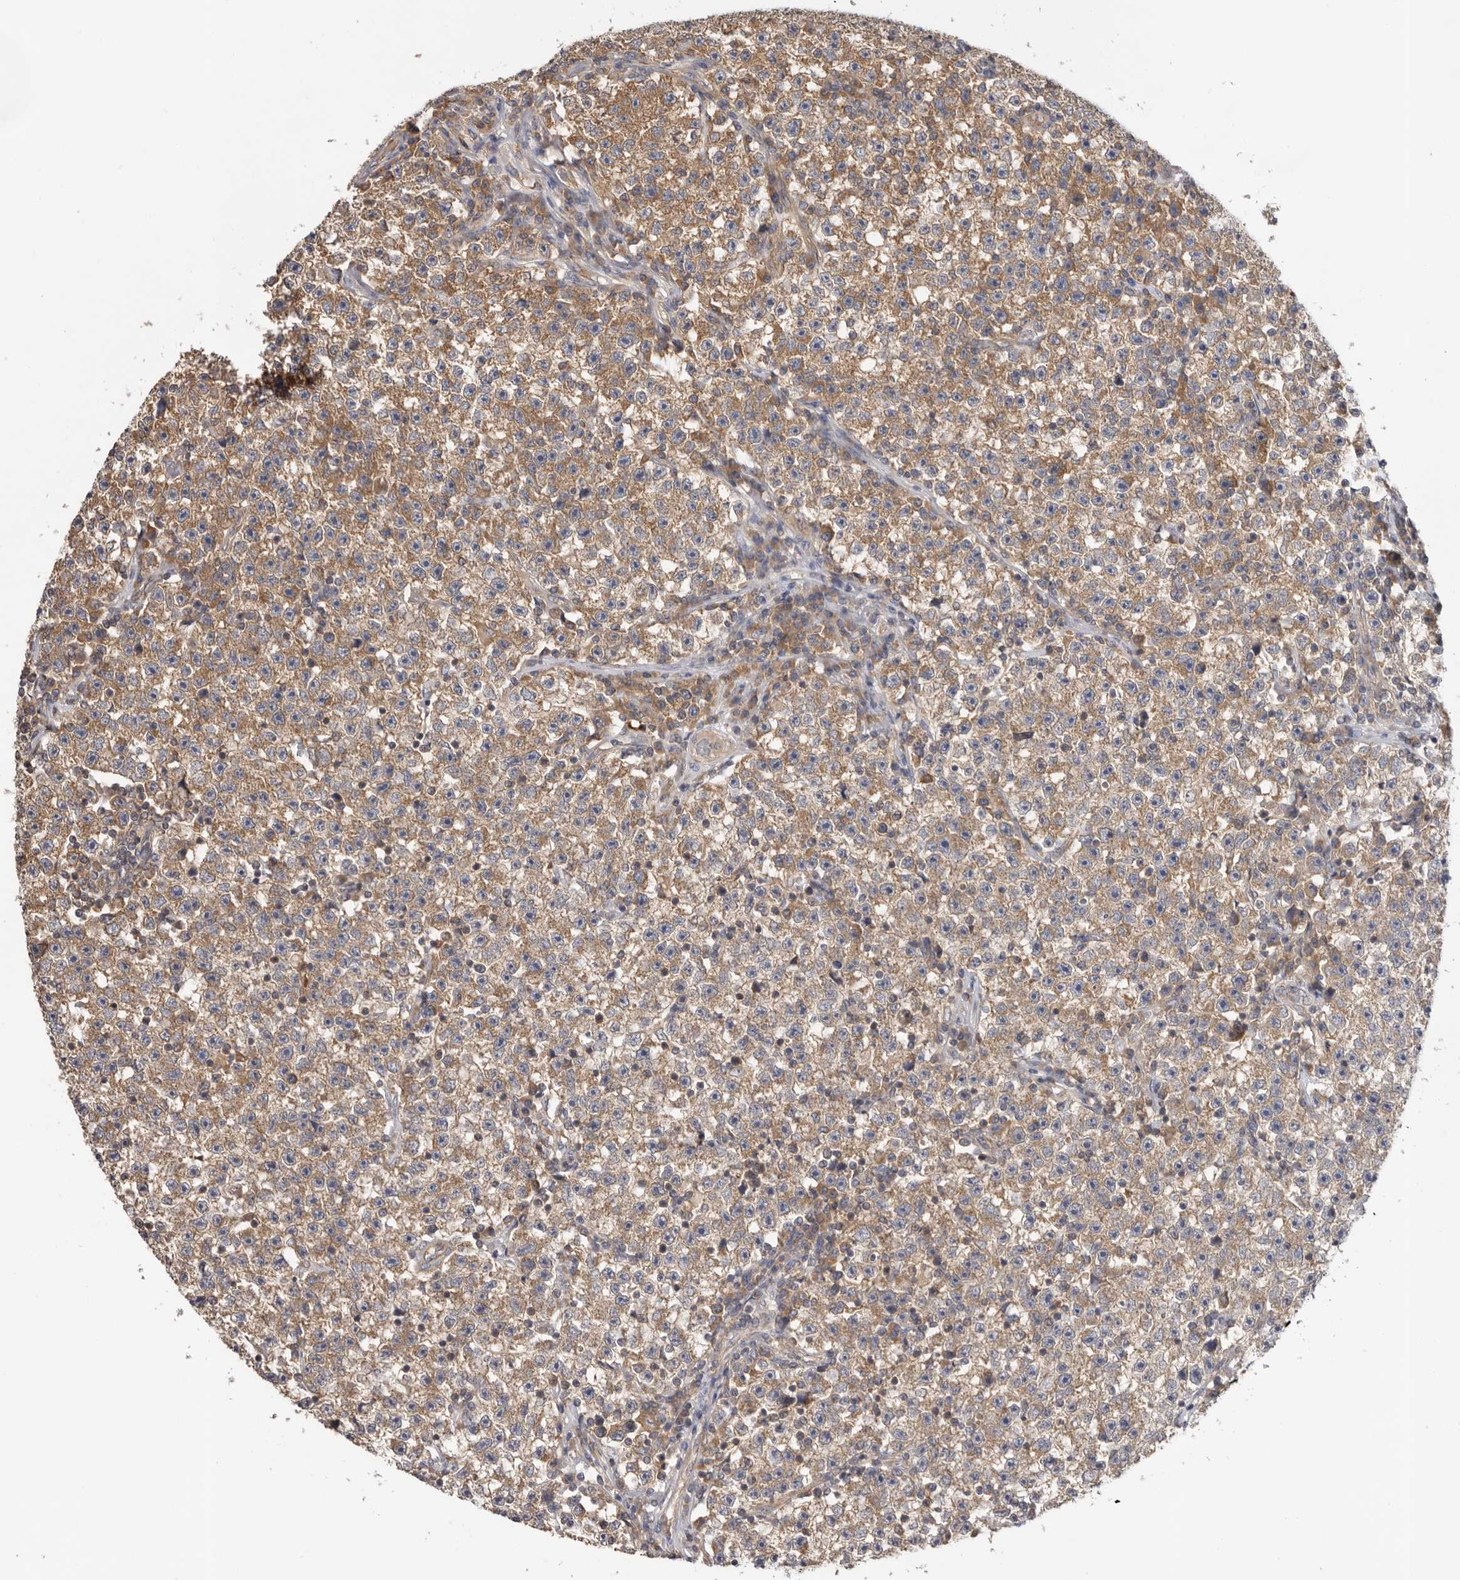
{"staining": {"intensity": "moderate", "quantity": ">75%", "location": "cytoplasmic/membranous"}, "tissue": "testis cancer", "cell_type": "Tumor cells", "image_type": "cancer", "snomed": [{"axis": "morphology", "description": "Seminoma, NOS"}, {"axis": "topography", "description": "Testis"}], "caption": "Brown immunohistochemical staining in human testis cancer reveals moderate cytoplasmic/membranous positivity in approximately >75% of tumor cells.", "gene": "PPP1R42", "patient": {"sex": "male", "age": 22}}